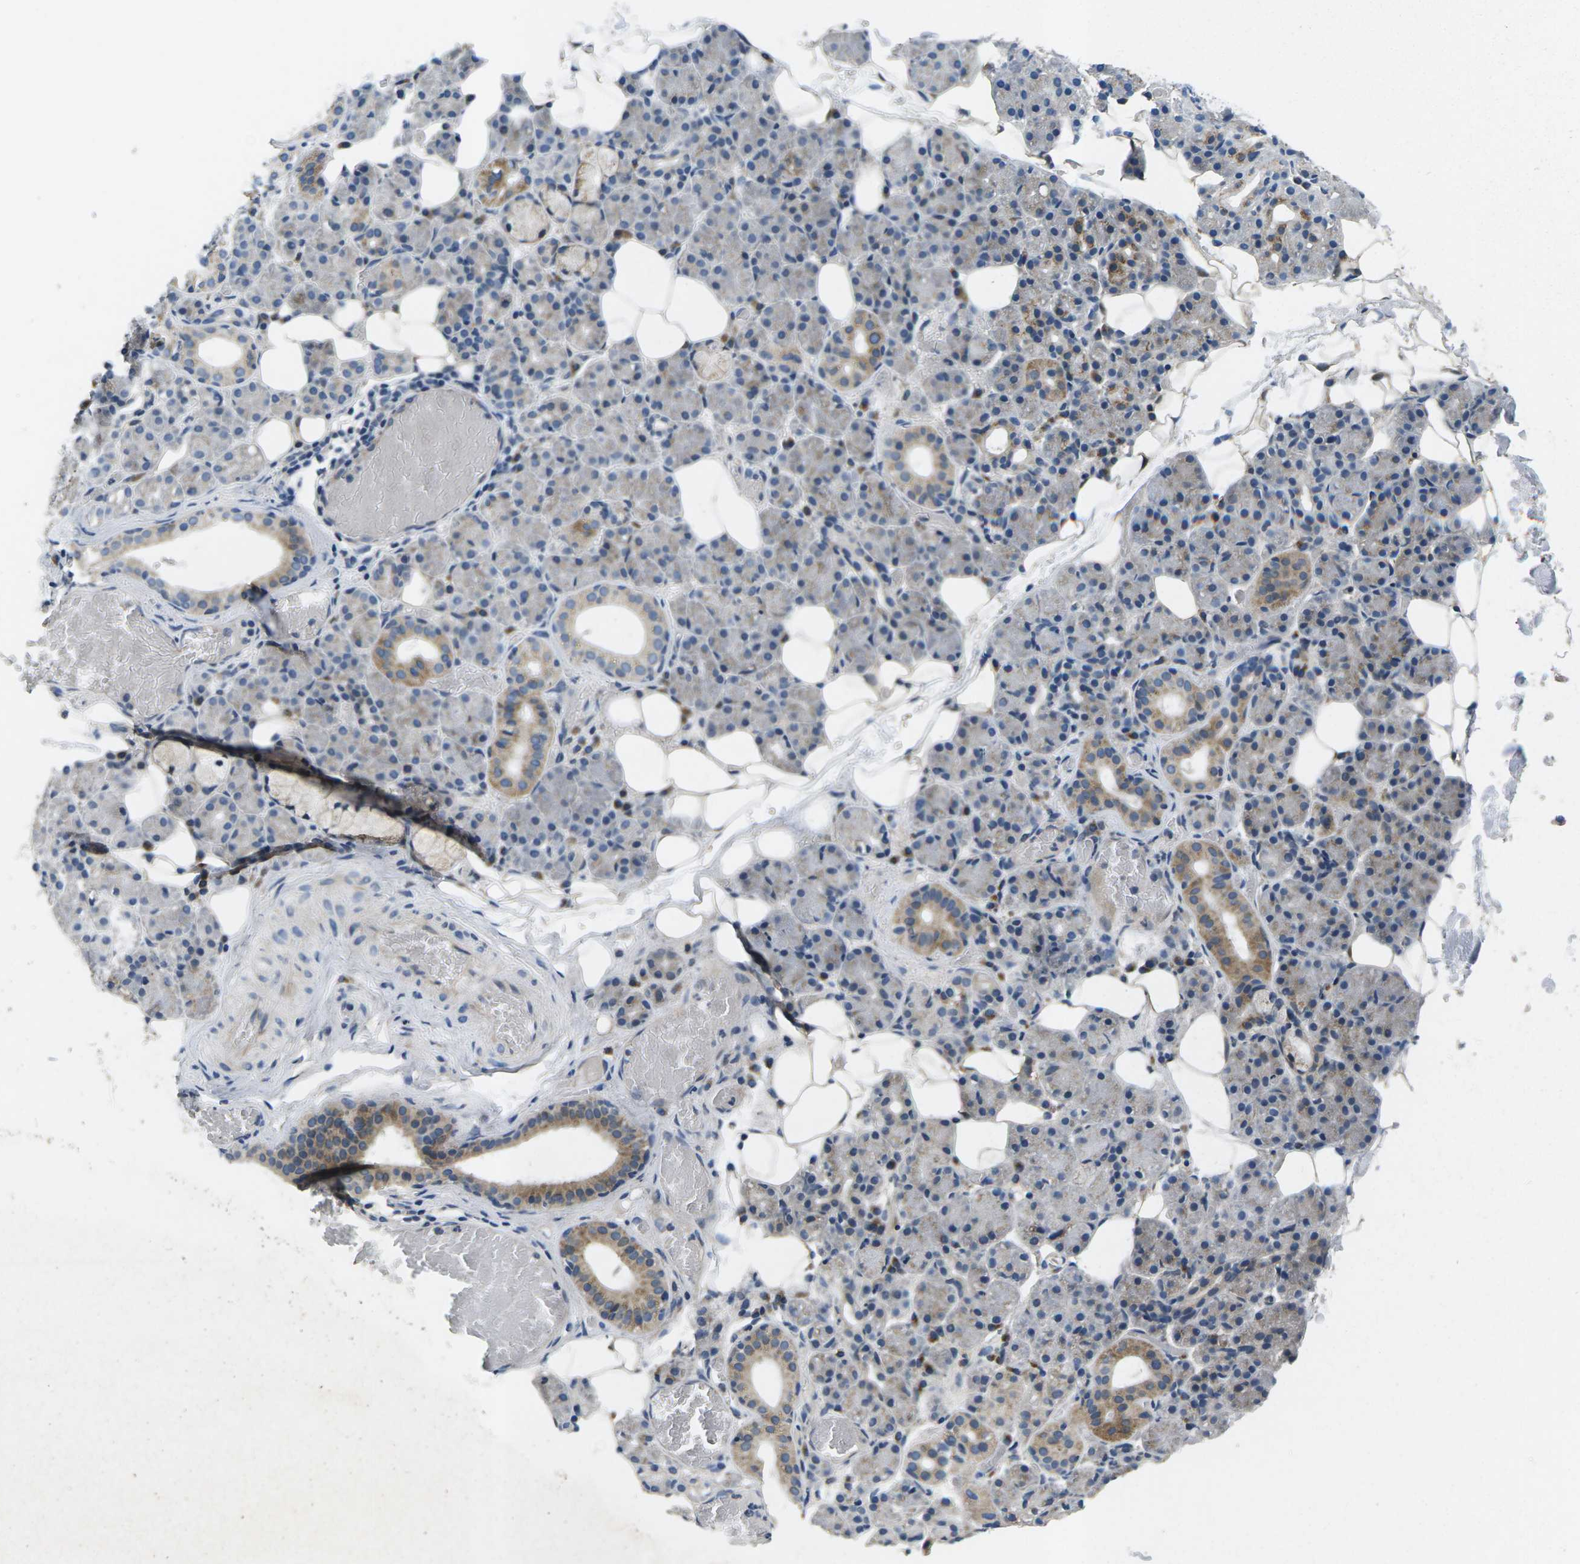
{"staining": {"intensity": "weak", "quantity": "25%-75%", "location": "cytoplasmic/membranous"}, "tissue": "salivary gland", "cell_type": "Glandular cells", "image_type": "normal", "snomed": [{"axis": "morphology", "description": "Normal tissue, NOS"}, {"axis": "topography", "description": "Salivary gland"}], "caption": "DAB (3,3'-diaminobenzidine) immunohistochemical staining of benign human salivary gland exhibits weak cytoplasmic/membranous protein positivity in approximately 25%-75% of glandular cells.", "gene": "ERGIC3", "patient": {"sex": "male", "age": 63}}